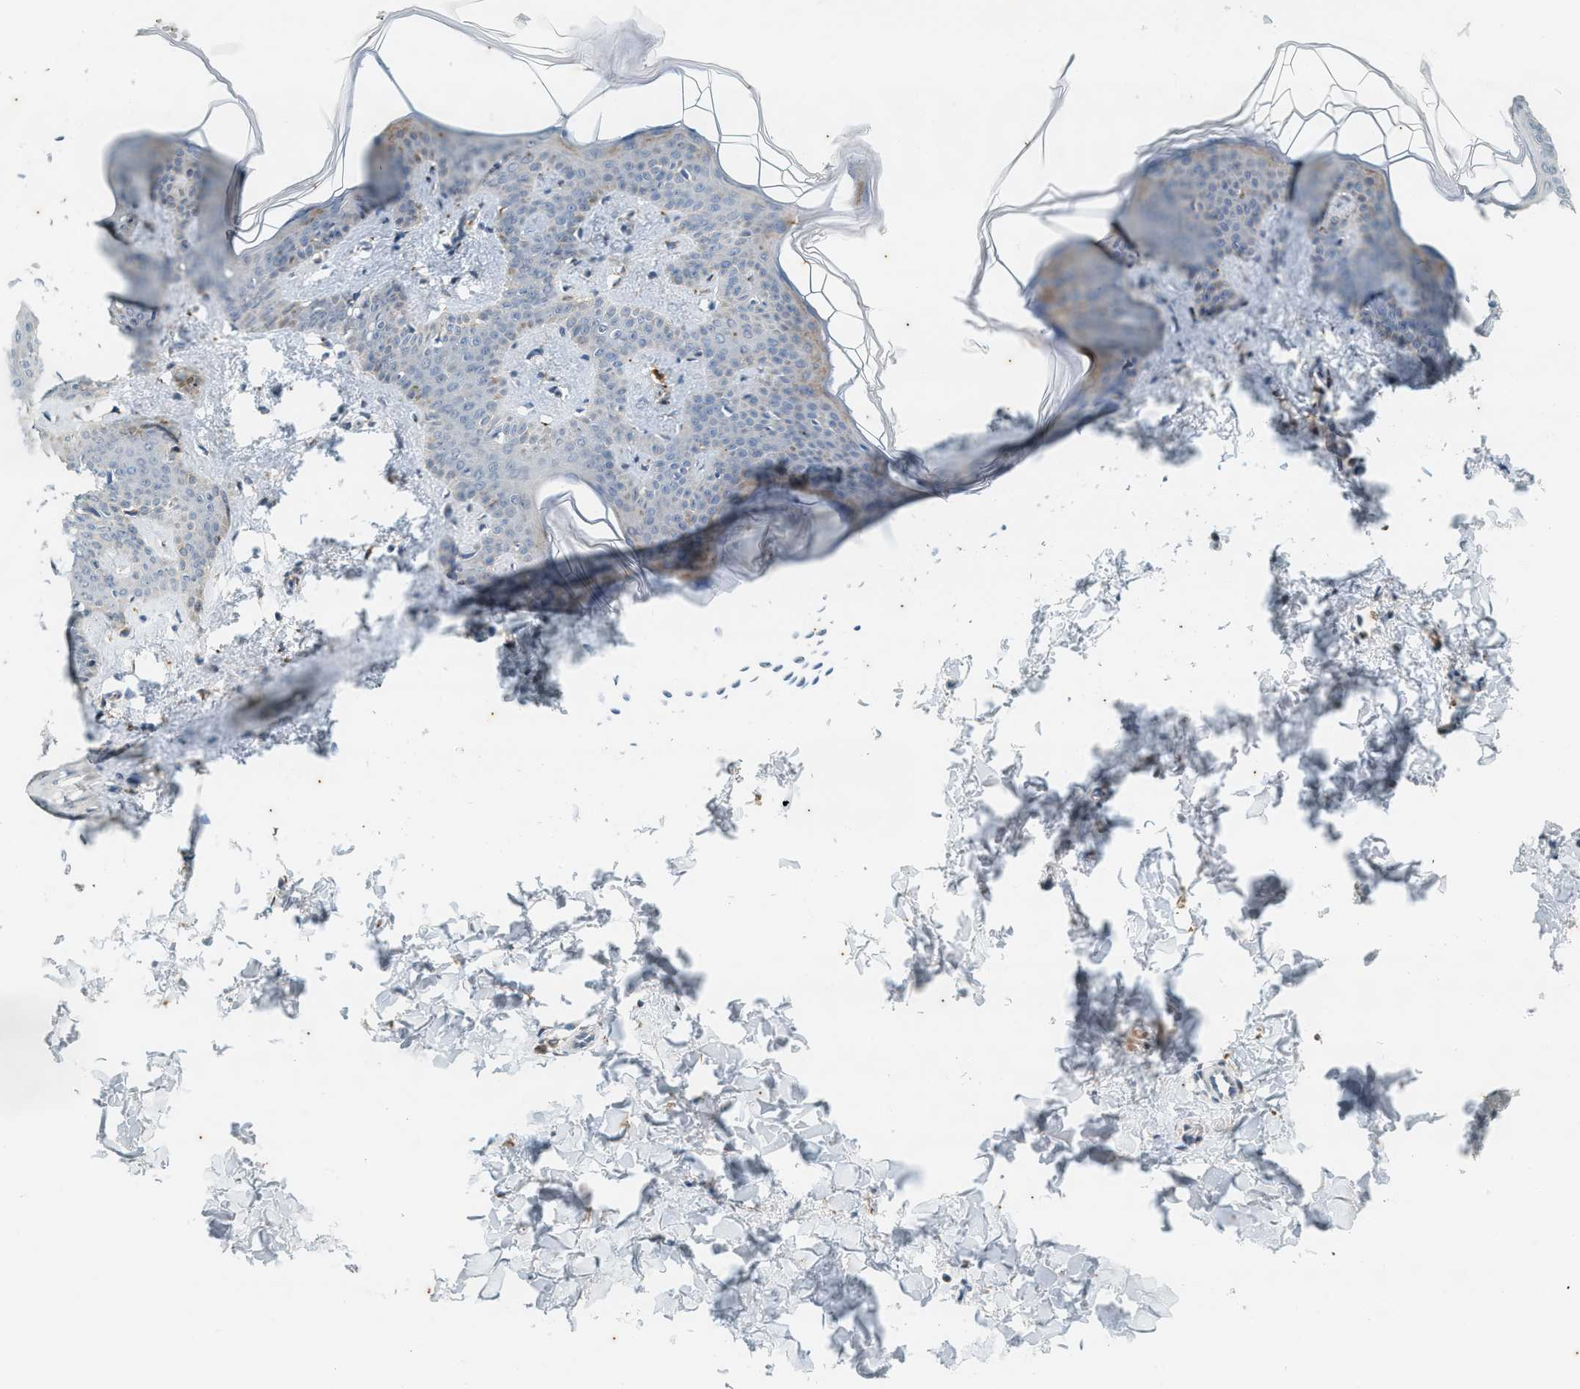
{"staining": {"intensity": "weak", "quantity": ">75%", "location": "cytoplasmic/membranous"}, "tissue": "skin", "cell_type": "Fibroblasts", "image_type": "normal", "snomed": [{"axis": "morphology", "description": "Normal tissue, NOS"}, {"axis": "topography", "description": "Skin"}], "caption": "Immunohistochemical staining of normal human skin reveals >75% levels of weak cytoplasmic/membranous protein positivity in approximately >75% of fibroblasts. The protein is shown in brown color, while the nuclei are stained blue.", "gene": "CHPF2", "patient": {"sex": "female", "age": 17}}